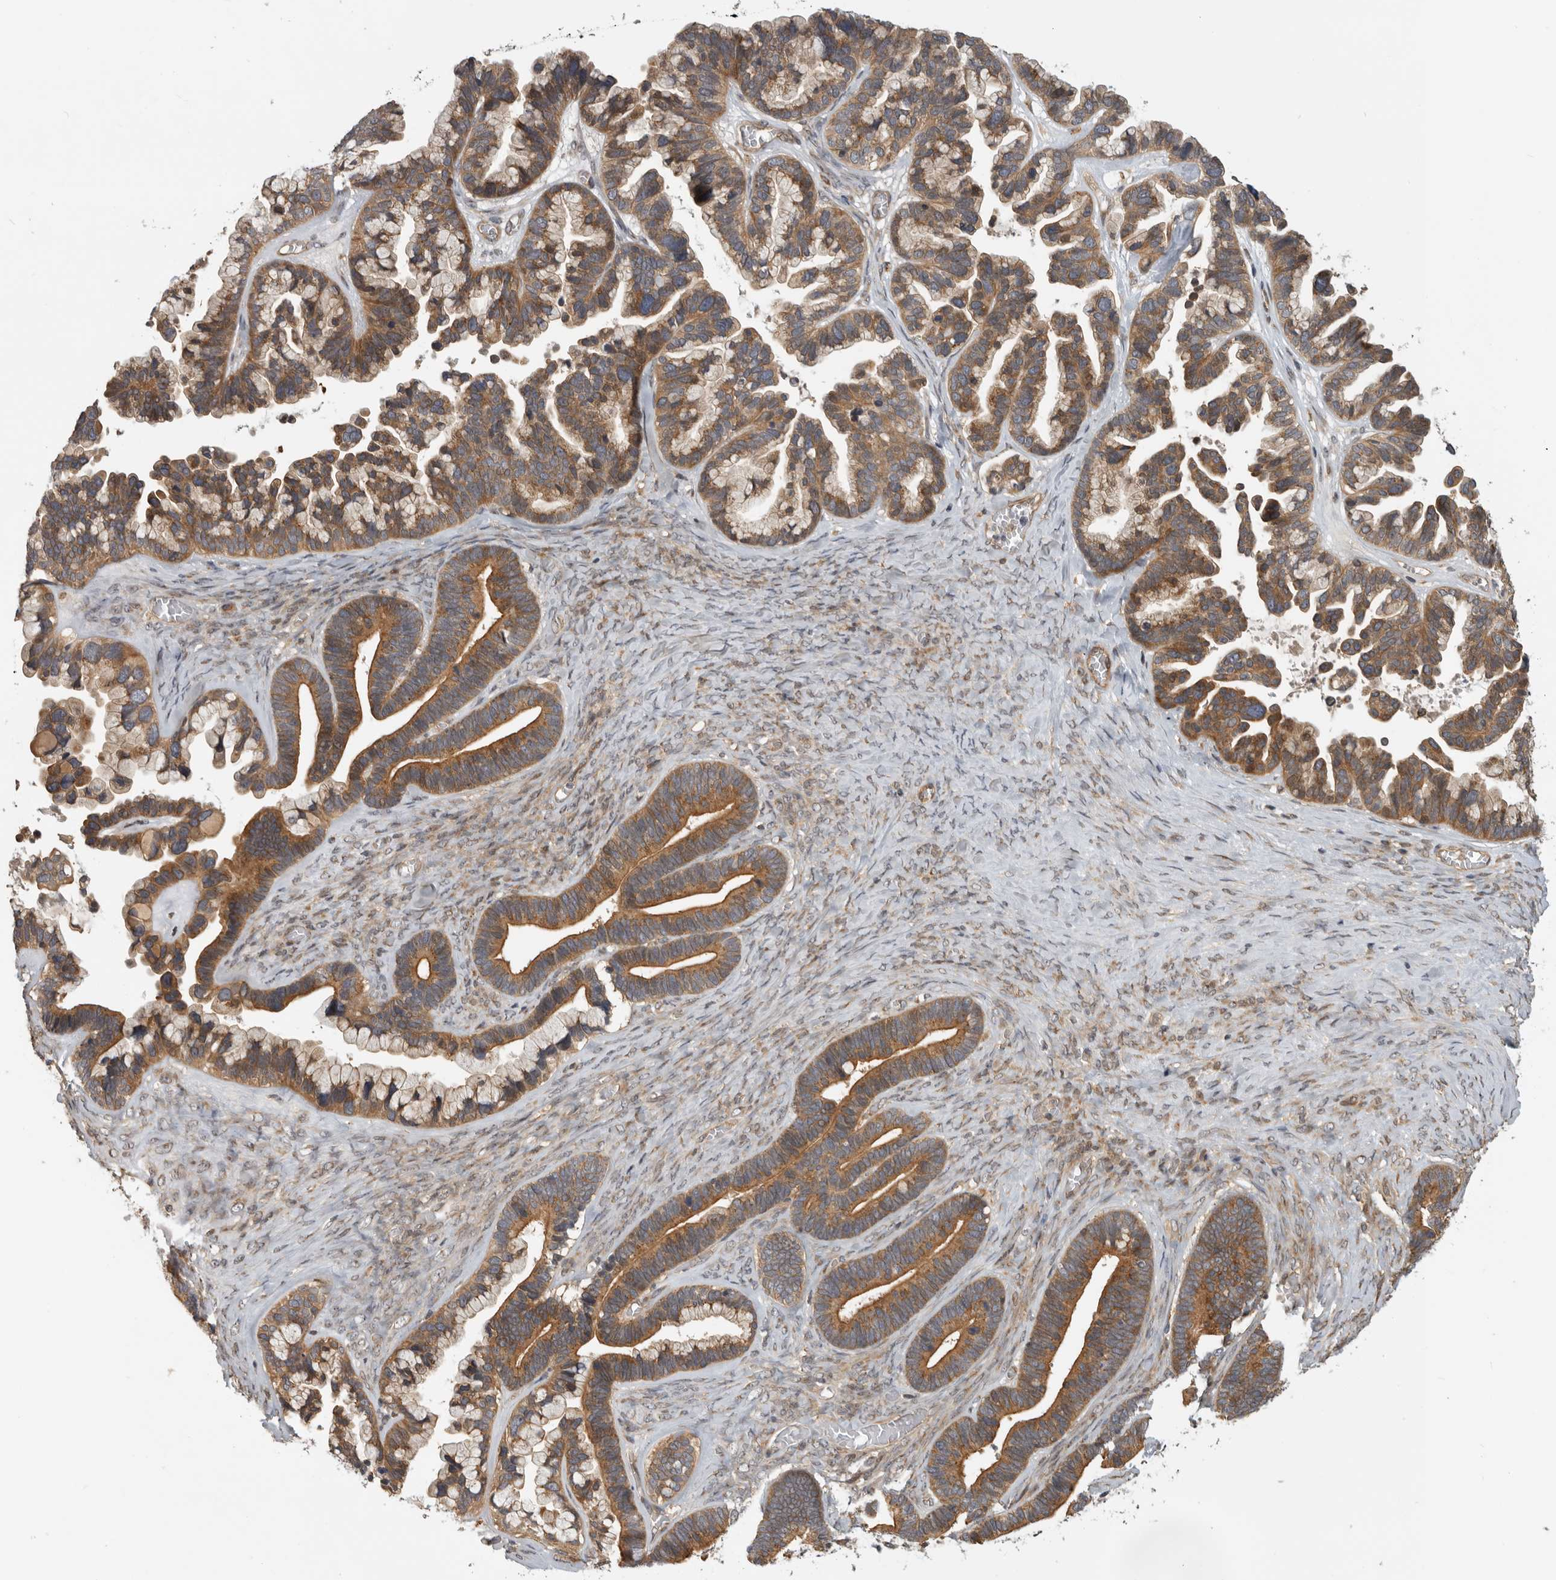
{"staining": {"intensity": "strong", "quantity": ">75%", "location": "cytoplasmic/membranous"}, "tissue": "ovarian cancer", "cell_type": "Tumor cells", "image_type": "cancer", "snomed": [{"axis": "morphology", "description": "Cystadenocarcinoma, serous, NOS"}, {"axis": "topography", "description": "Ovary"}], "caption": "Ovarian serous cystadenocarcinoma stained with a brown dye displays strong cytoplasmic/membranous positive expression in approximately >75% of tumor cells.", "gene": "CUEDC1", "patient": {"sex": "female", "age": 56}}